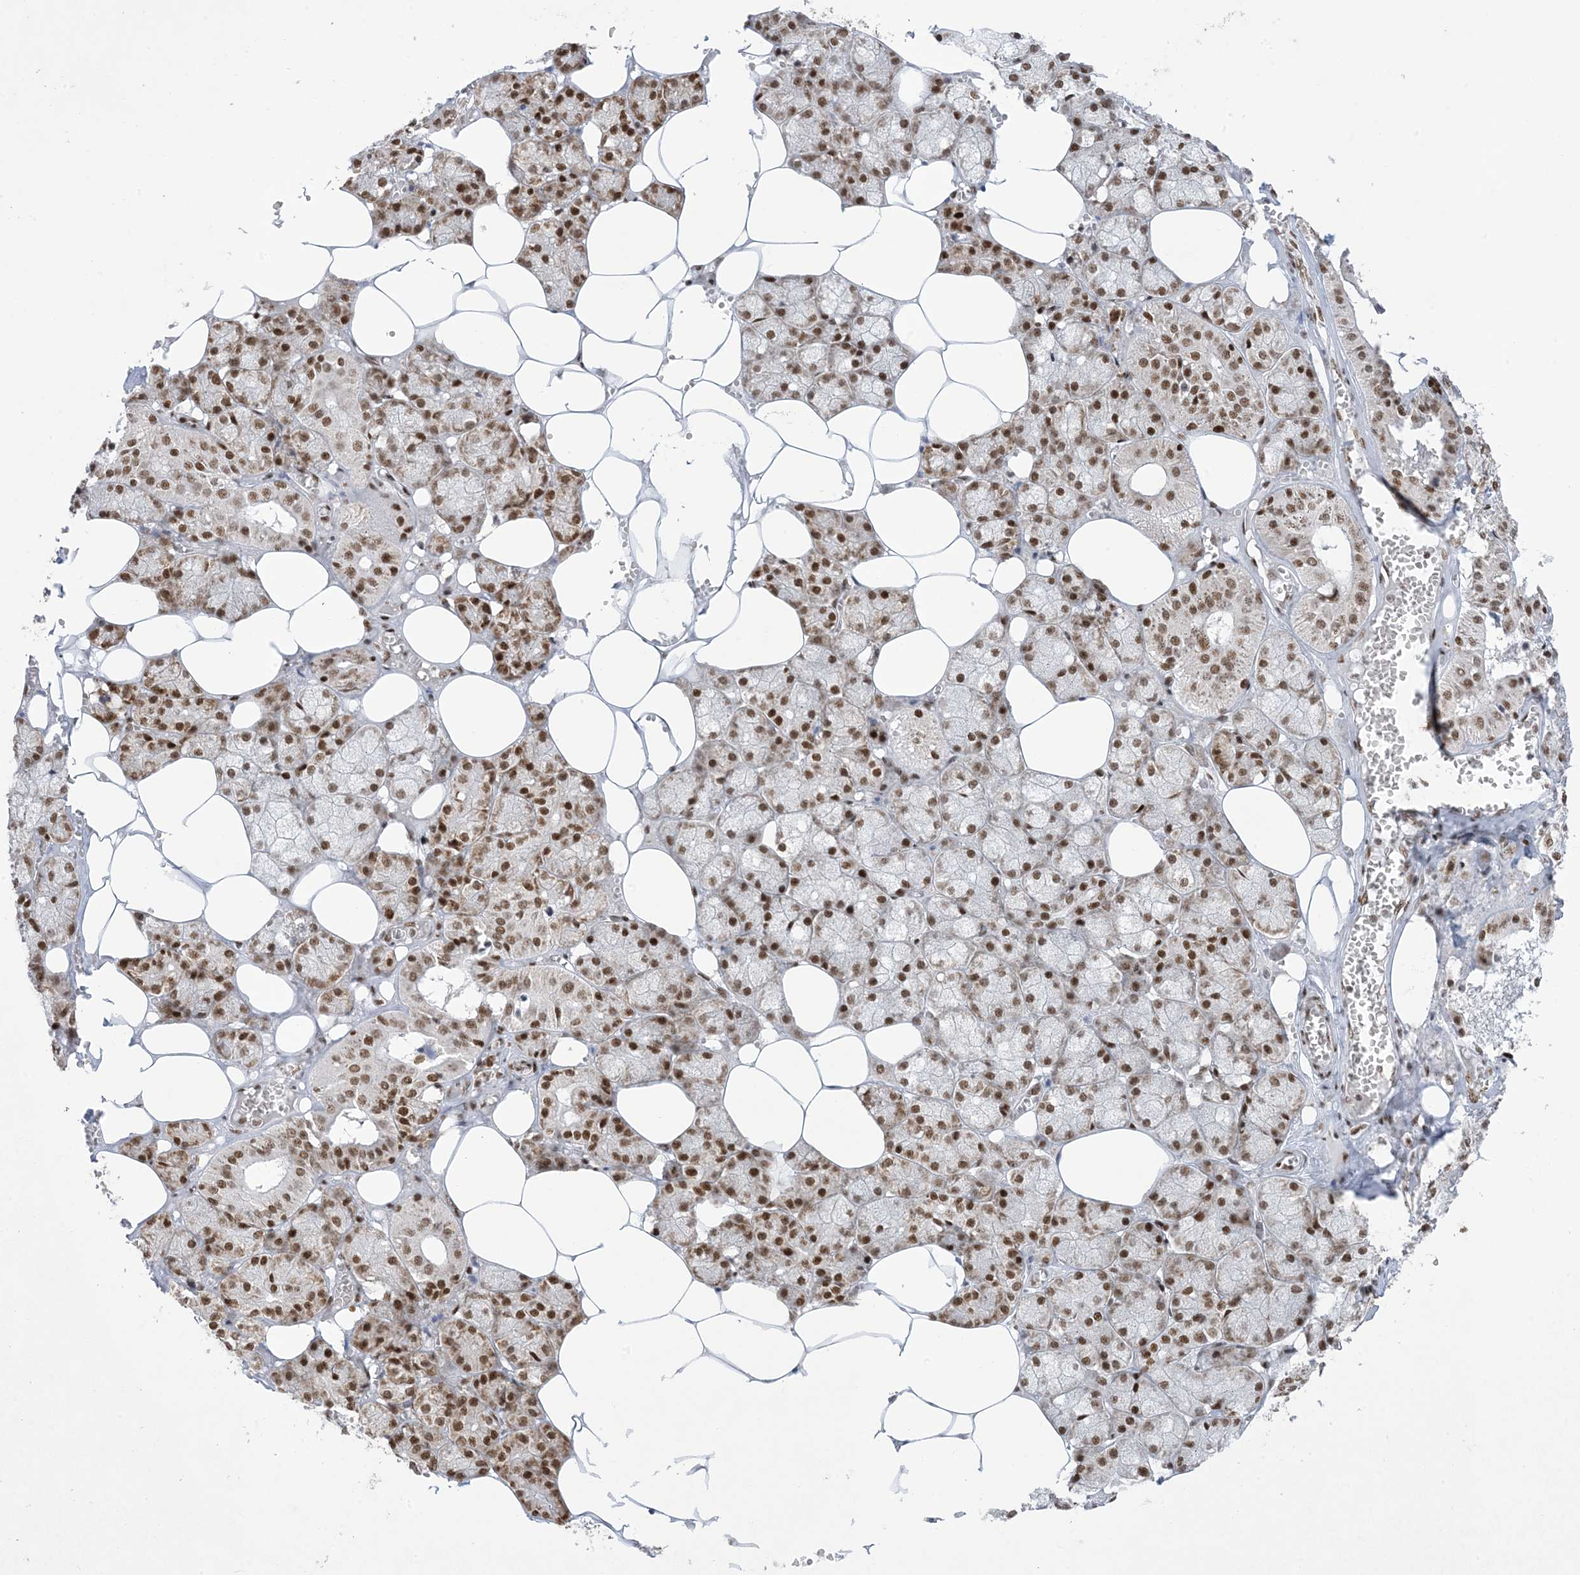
{"staining": {"intensity": "strong", "quantity": ">75%", "location": "nuclear"}, "tissue": "salivary gland", "cell_type": "Glandular cells", "image_type": "normal", "snomed": [{"axis": "morphology", "description": "Normal tissue, NOS"}, {"axis": "topography", "description": "Salivary gland"}], "caption": "Protein expression analysis of benign salivary gland displays strong nuclear expression in about >75% of glandular cells. The protein is shown in brown color, while the nuclei are stained blue.", "gene": "PKNOX2", "patient": {"sex": "male", "age": 62}}